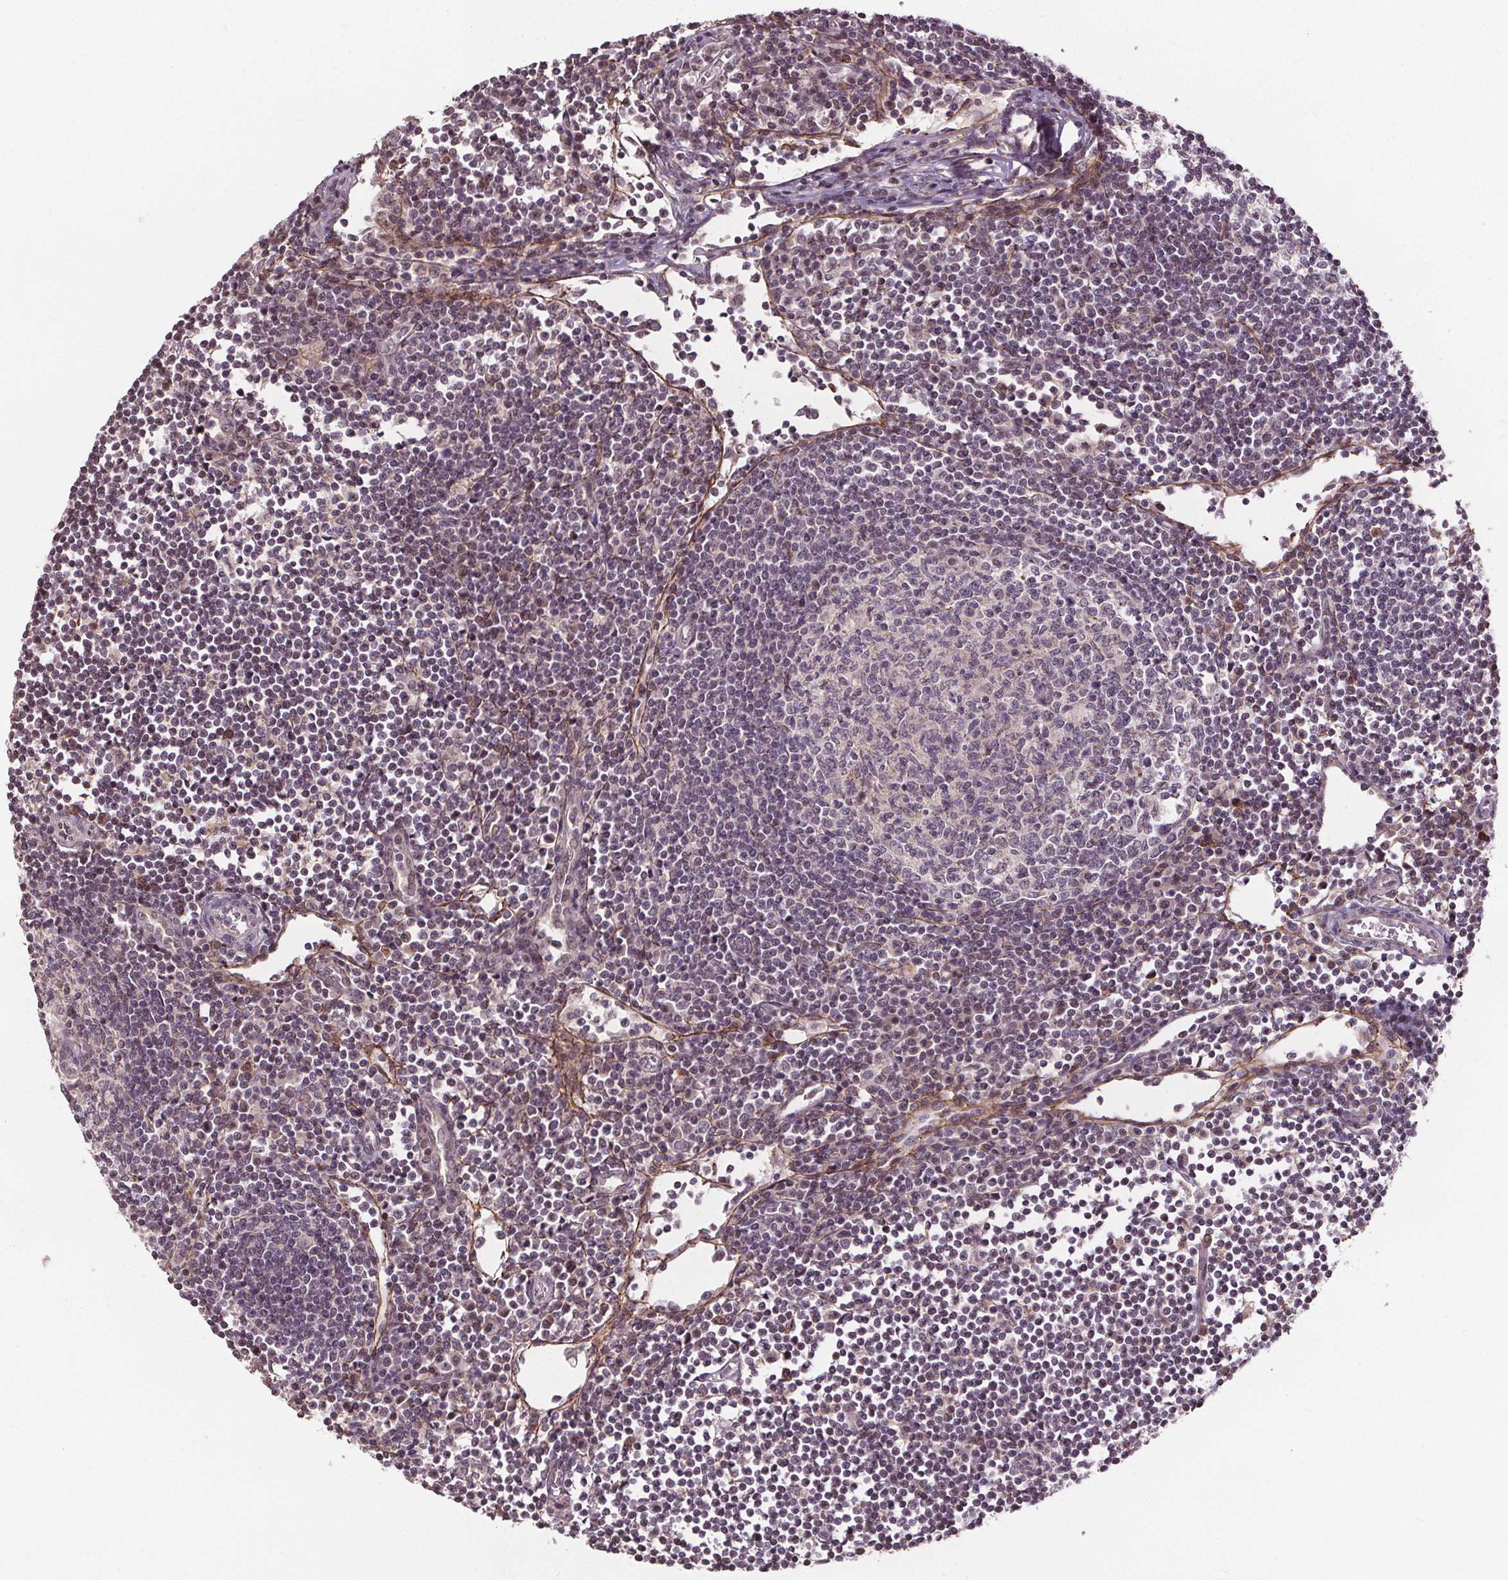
{"staining": {"intensity": "negative", "quantity": "none", "location": "none"}, "tissue": "lymph node", "cell_type": "Germinal center cells", "image_type": "normal", "snomed": [{"axis": "morphology", "description": "Normal tissue, NOS"}, {"axis": "topography", "description": "Lymph node"}], "caption": "The histopathology image demonstrates no staining of germinal center cells in benign lymph node. (DAB immunohistochemistry visualized using brightfield microscopy, high magnification).", "gene": "KIAA0232", "patient": {"sex": "male", "age": 67}}